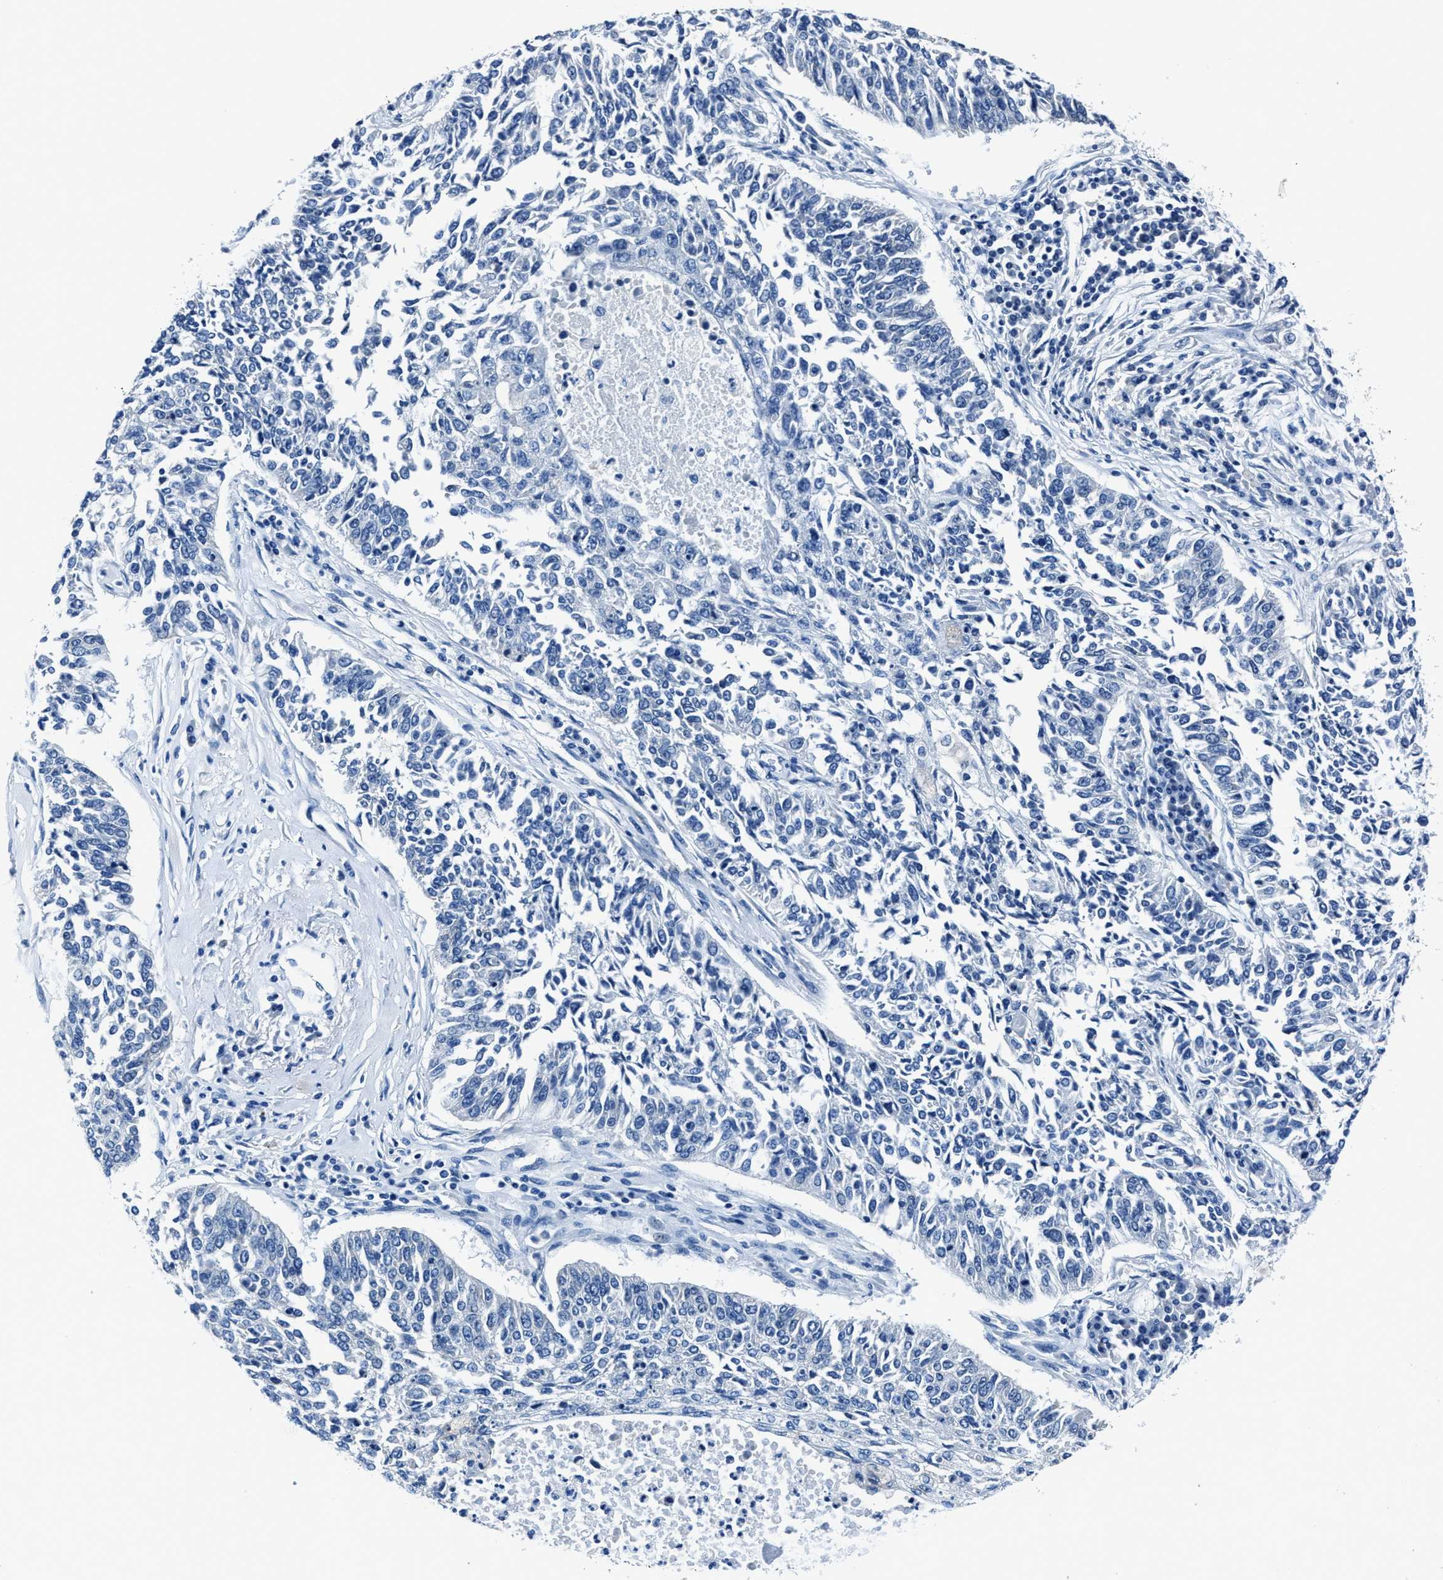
{"staining": {"intensity": "negative", "quantity": "none", "location": "none"}, "tissue": "lung cancer", "cell_type": "Tumor cells", "image_type": "cancer", "snomed": [{"axis": "morphology", "description": "Normal tissue, NOS"}, {"axis": "morphology", "description": "Squamous cell carcinoma, NOS"}, {"axis": "topography", "description": "Cartilage tissue"}, {"axis": "topography", "description": "Bronchus"}, {"axis": "topography", "description": "Lung"}], "caption": "DAB immunohistochemical staining of human lung cancer exhibits no significant expression in tumor cells. The staining is performed using DAB brown chromogen with nuclei counter-stained in using hematoxylin.", "gene": "LMO7", "patient": {"sex": "female", "age": 49}}